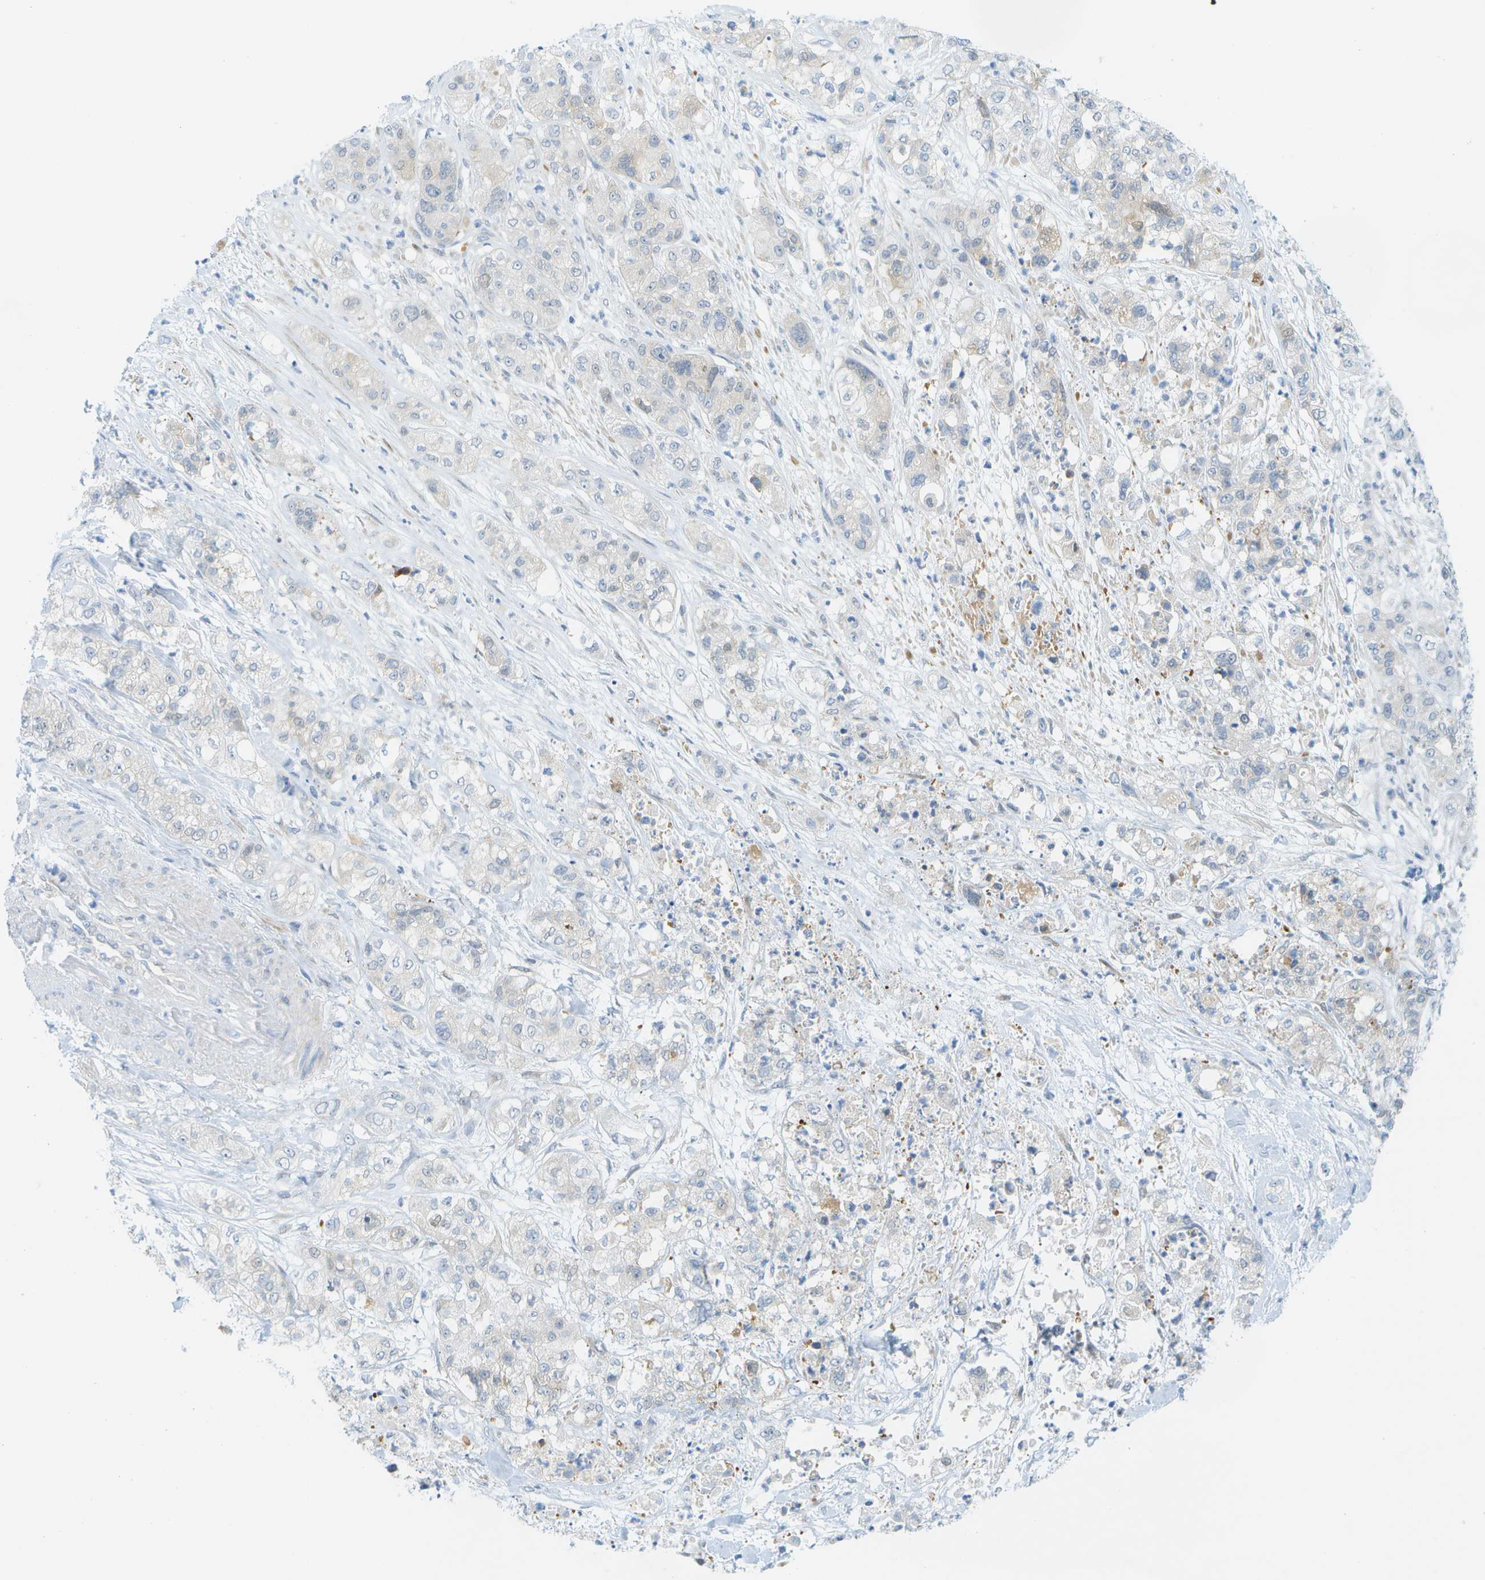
{"staining": {"intensity": "negative", "quantity": "none", "location": "none"}, "tissue": "pancreatic cancer", "cell_type": "Tumor cells", "image_type": "cancer", "snomed": [{"axis": "morphology", "description": "Adenocarcinoma, NOS"}, {"axis": "topography", "description": "Pancreas"}], "caption": "Immunohistochemical staining of pancreatic cancer exhibits no significant staining in tumor cells.", "gene": "CUL9", "patient": {"sex": "female", "age": 78}}